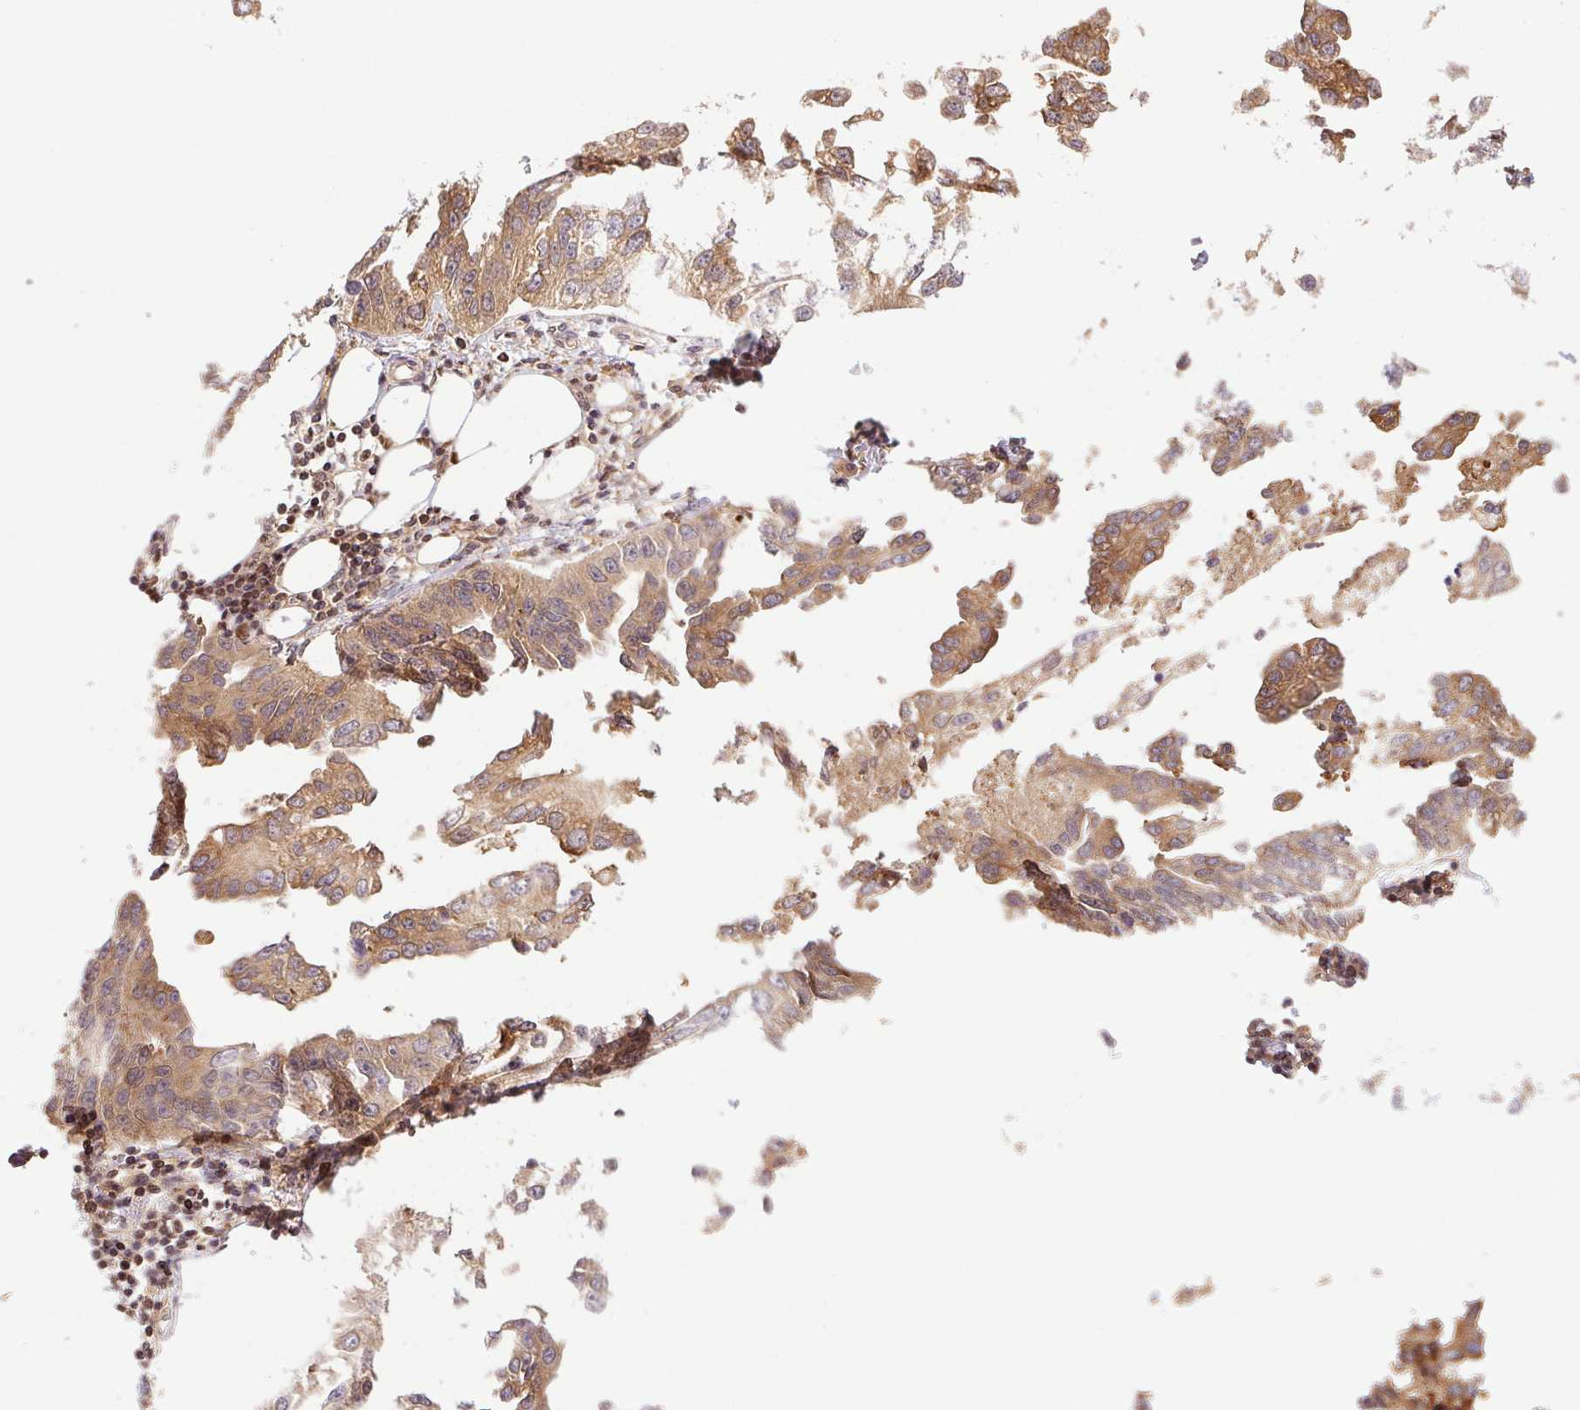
{"staining": {"intensity": "weak", "quantity": ">75%", "location": "cytoplasmic/membranous"}, "tissue": "colorectal cancer", "cell_type": "Tumor cells", "image_type": "cancer", "snomed": [{"axis": "morphology", "description": "Adenocarcinoma, NOS"}, {"axis": "topography", "description": "Colon"}], "caption": "Approximately >75% of tumor cells in adenocarcinoma (colorectal) demonstrate weak cytoplasmic/membranous protein expression as visualized by brown immunohistochemical staining.", "gene": "MEX3D", "patient": {"sex": "female", "age": 43}}